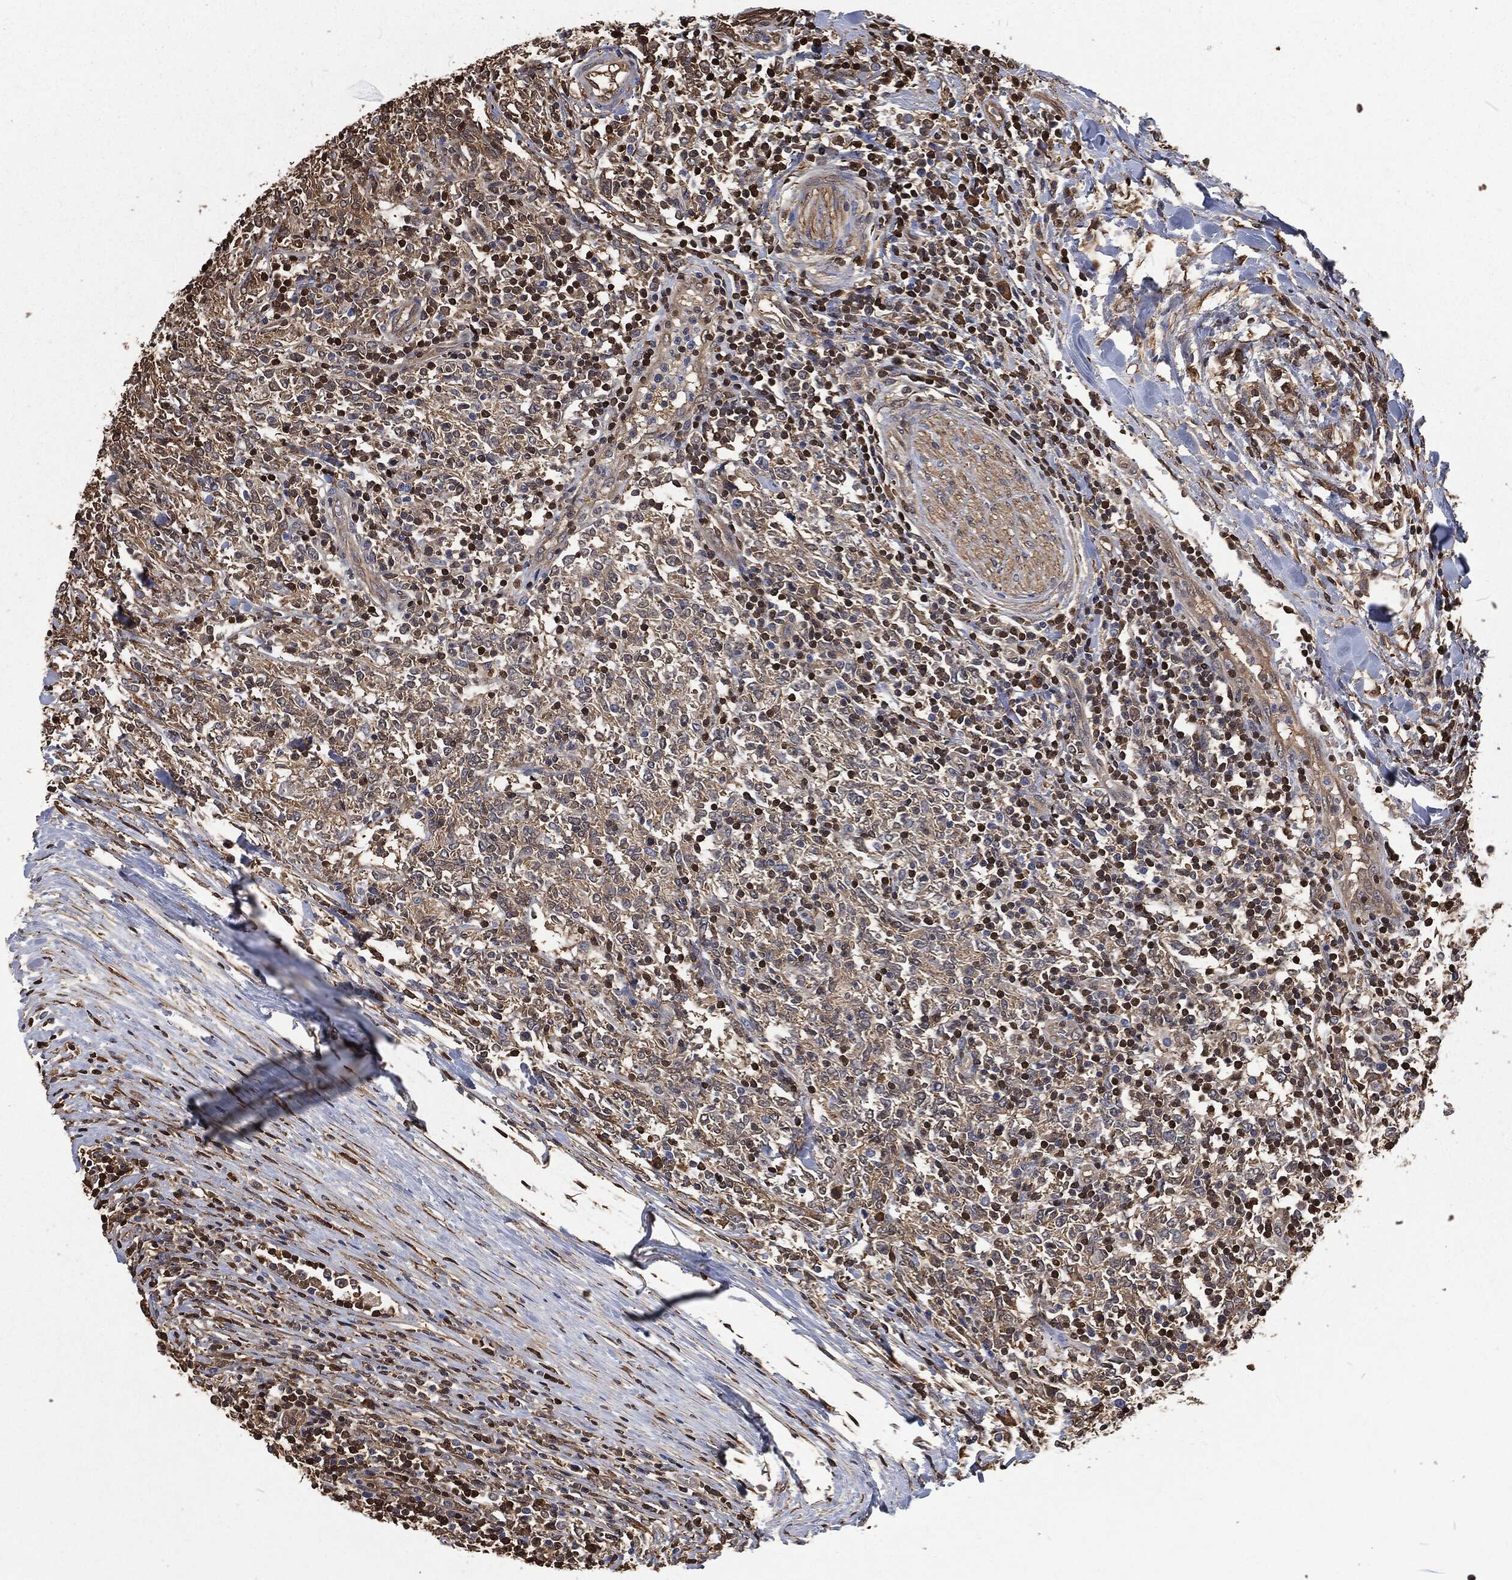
{"staining": {"intensity": "moderate", "quantity": "25%-75%", "location": "cytoplasmic/membranous"}, "tissue": "lymphoma", "cell_type": "Tumor cells", "image_type": "cancer", "snomed": [{"axis": "morphology", "description": "Malignant lymphoma, non-Hodgkin's type, High grade"}, {"axis": "topography", "description": "Lymph node"}], "caption": "Protein staining of lymphoma tissue displays moderate cytoplasmic/membranous staining in approximately 25%-75% of tumor cells. The staining was performed using DAB, with brown indicating positive protein expression. Nuclei are stained blue with hematoxylin.", "gene": "PRDX4", "patient": {"sex": "female", "age": 84}}